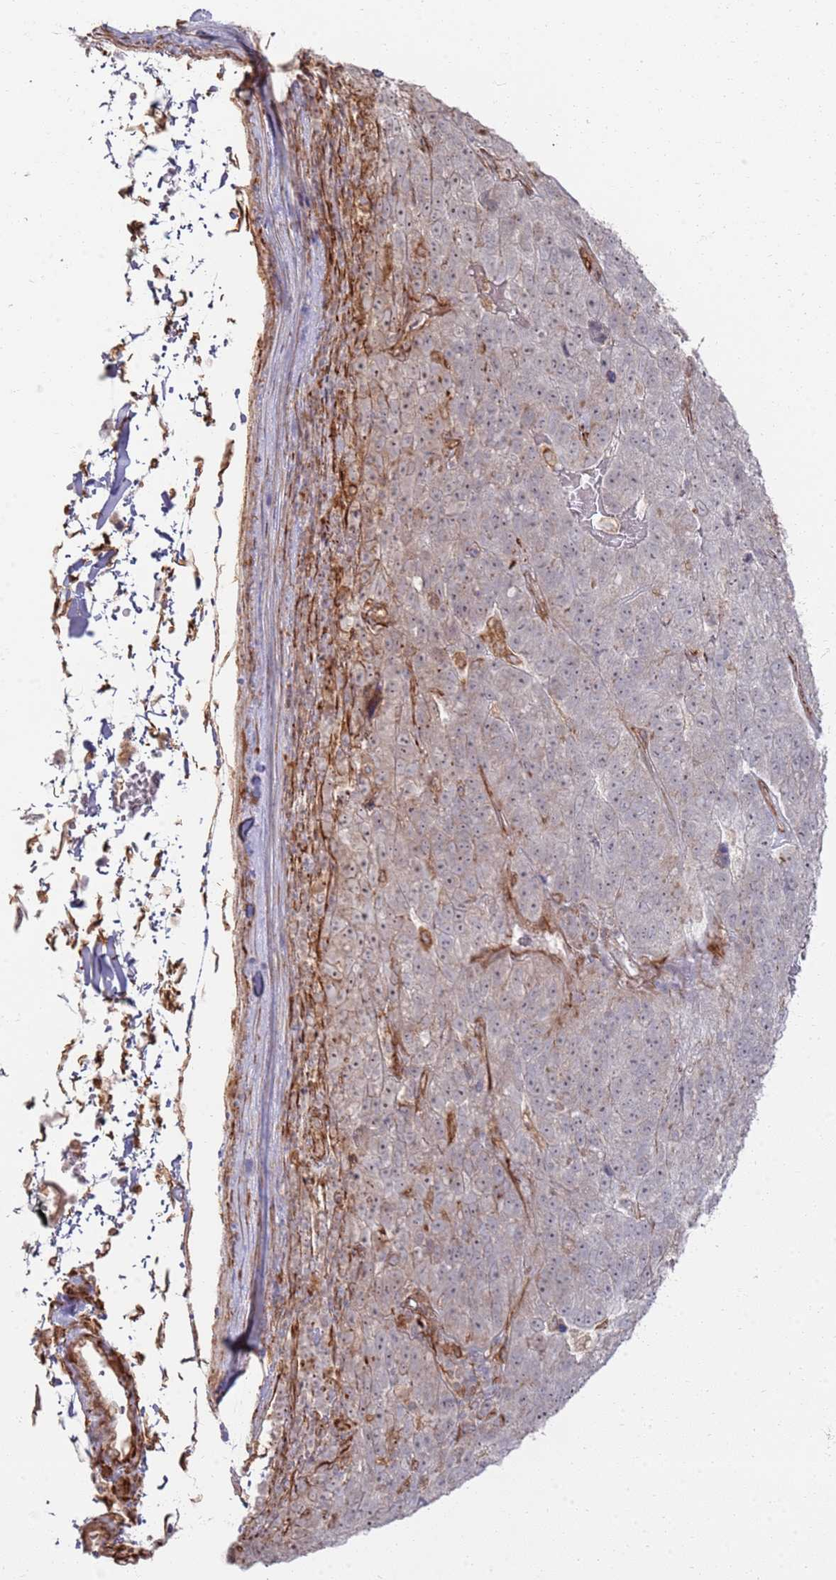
{"staining": {"intensity": "weak", "quantity": "<25%", "location": "cytoplasmic/membranous"}, "tissue": "pancreatic cancer", "cell_type": "Tumor cells", "image_type": "cancer", "snomed": [{"axis": "morphology", "description": "Adenocarcinoma, NOS"}, {"axis": "topography", "description": "Pancreas"}], "caption": "DAB immunohistochemical staining of adenocarcinoma (pancreatic) demonstrates no significant expression in tumor cells. (DAB (3,3'-diaminobenzidine) immunohistochemistry (IHC) with hematoxylin counter stain).", "gene": "PHF21A", "patient": {"sex": "female", "age": 61}}